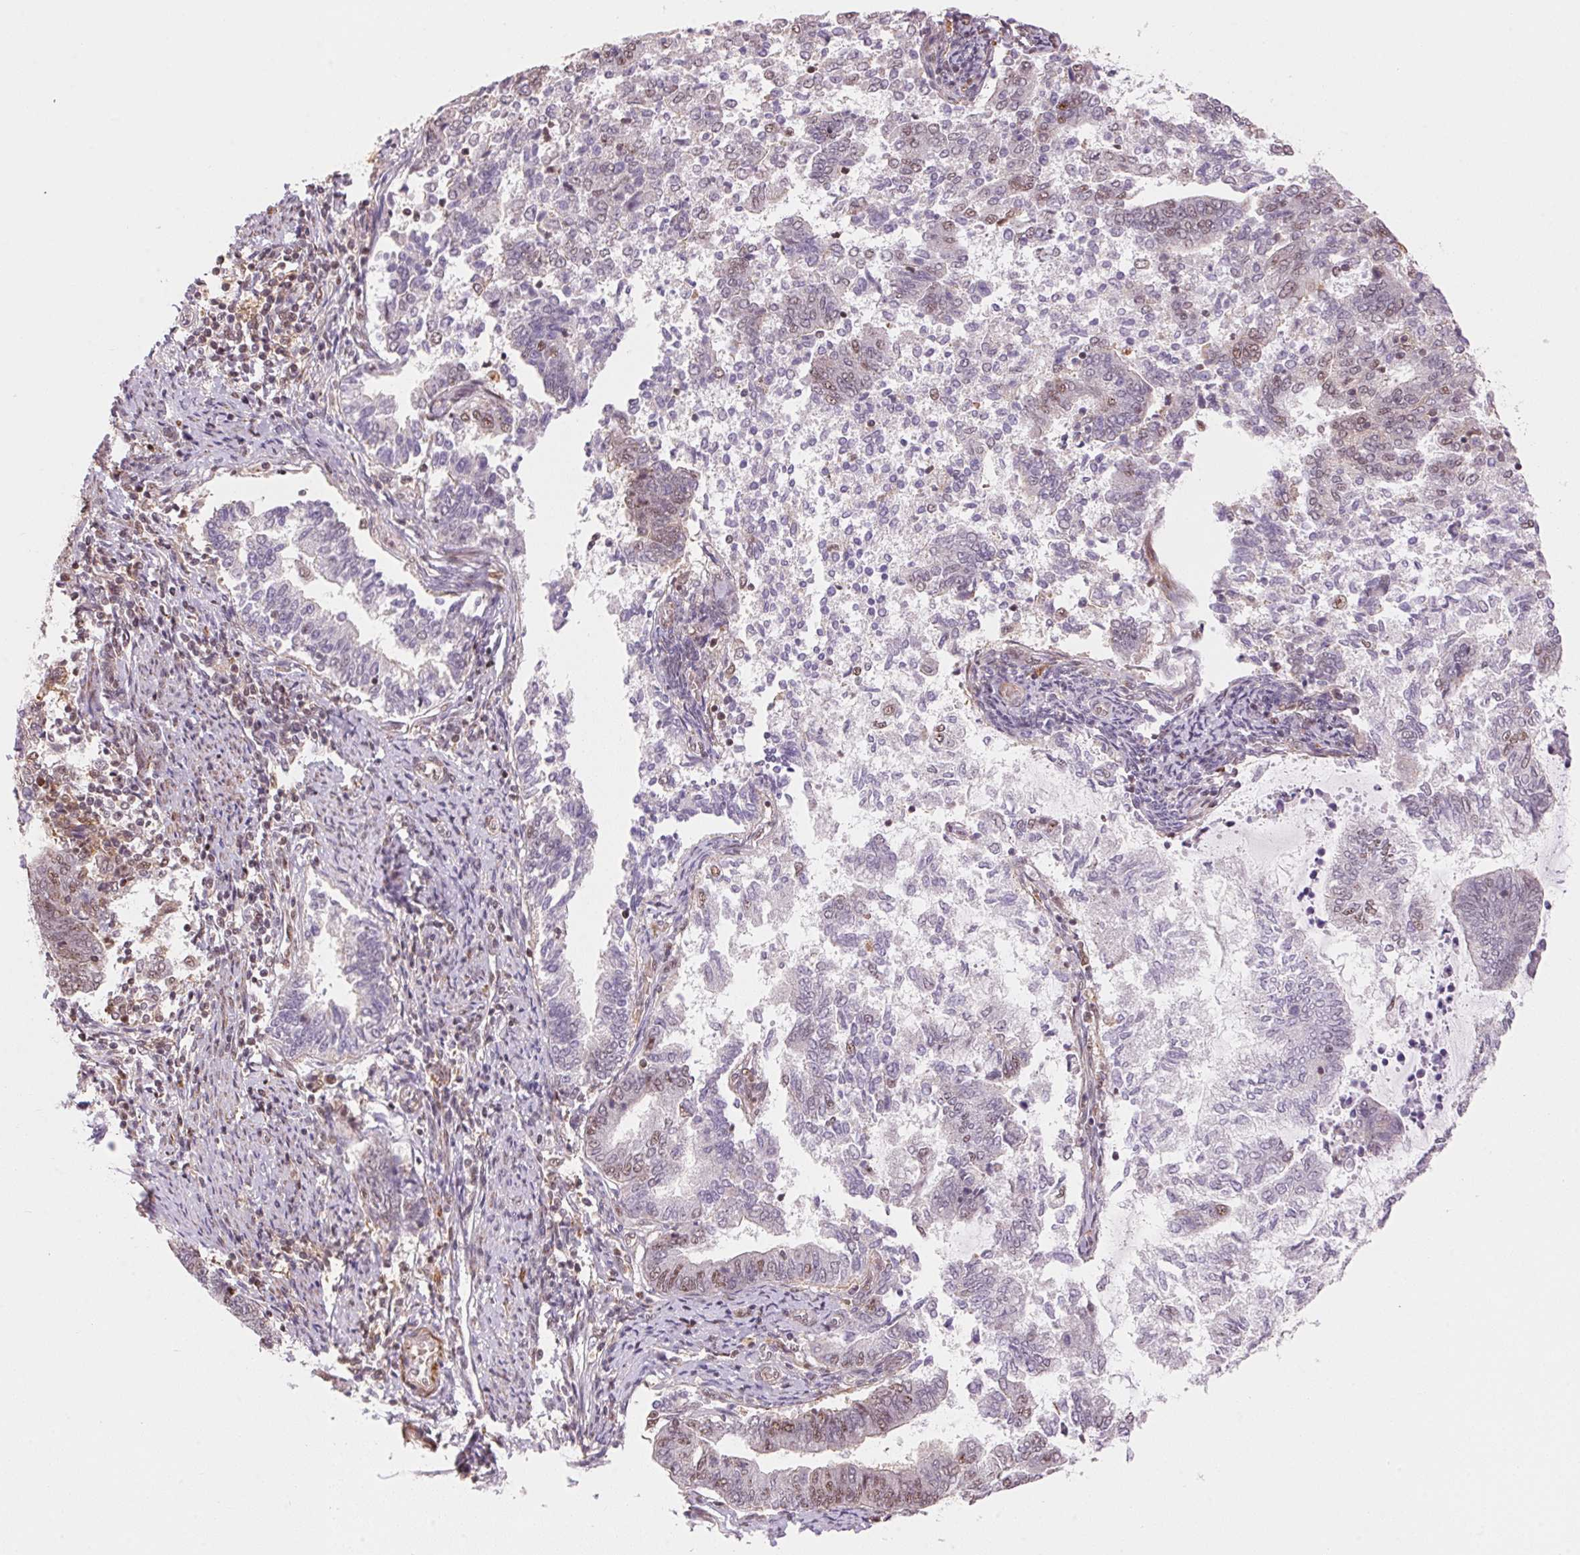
{"staining": {"intensity": "weak", "quantity": "<25%", "location": "nuclear"}, "tissue": "endometrial cancer", "cell_type": "Tumor cells", "image_type": "cancer", "snomed": [{"axis": "morphology", "description": "Adenocarcinoma, NOS"}, {"axis": "topography", "description": "Endometrium"}], "caption": "A micrograph of endometrial cancer stained for a protein reveals no brown staining in tumor cells.", "gene": "HNRNPDL", "patient": {"sex": "female", "age": 65}}